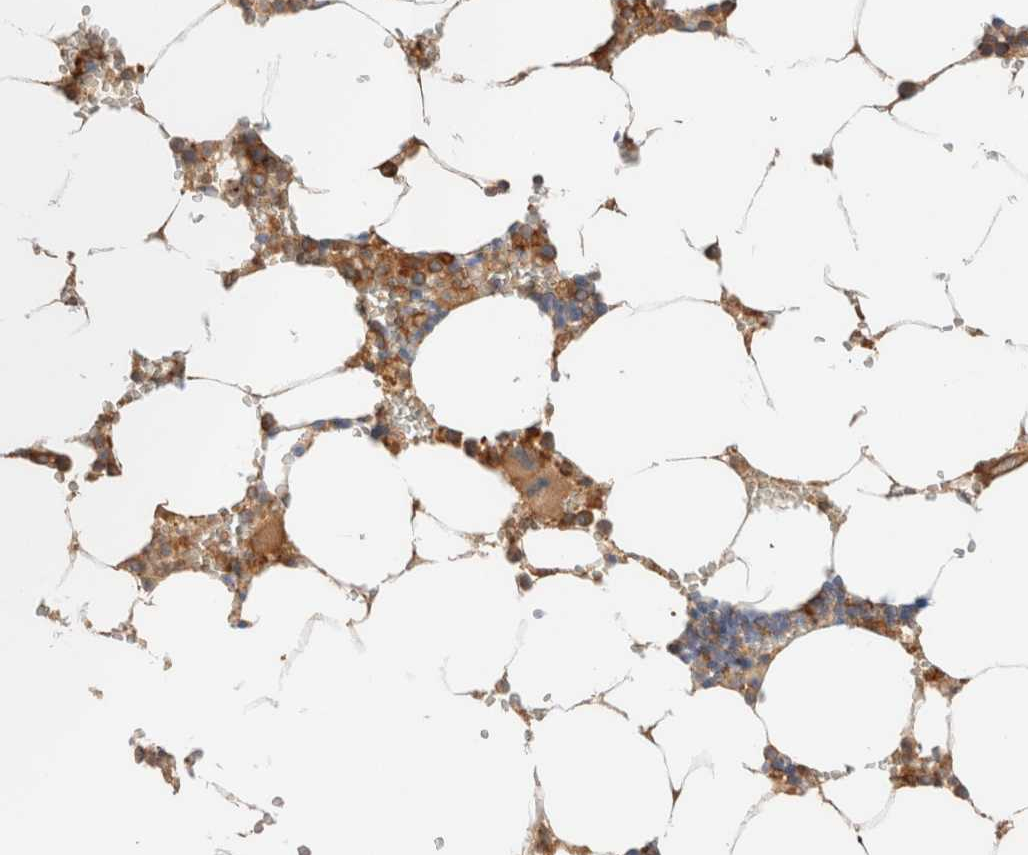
{"staining": {"intensity": "moderate", "quantity": ">75%", "location": "cytoplasmic/membranous"}, "tissue": "bone marrow", "cell_type": "Hematopoietic cells", "image_type": "normal", "snomed": [{"axis": "morphology", "description": "Normal tissue, NOS"}, {"axis": "topography", "description": "Bone marrow"}], "caption": "Bone marrow stained for a protein (brown) shows moderate cytoplasmic/membranous positive staining in approximately >75% of hematopoietic cells.", "gene": "RABEP1", "patient": {"sex": "male", "age": 70}}